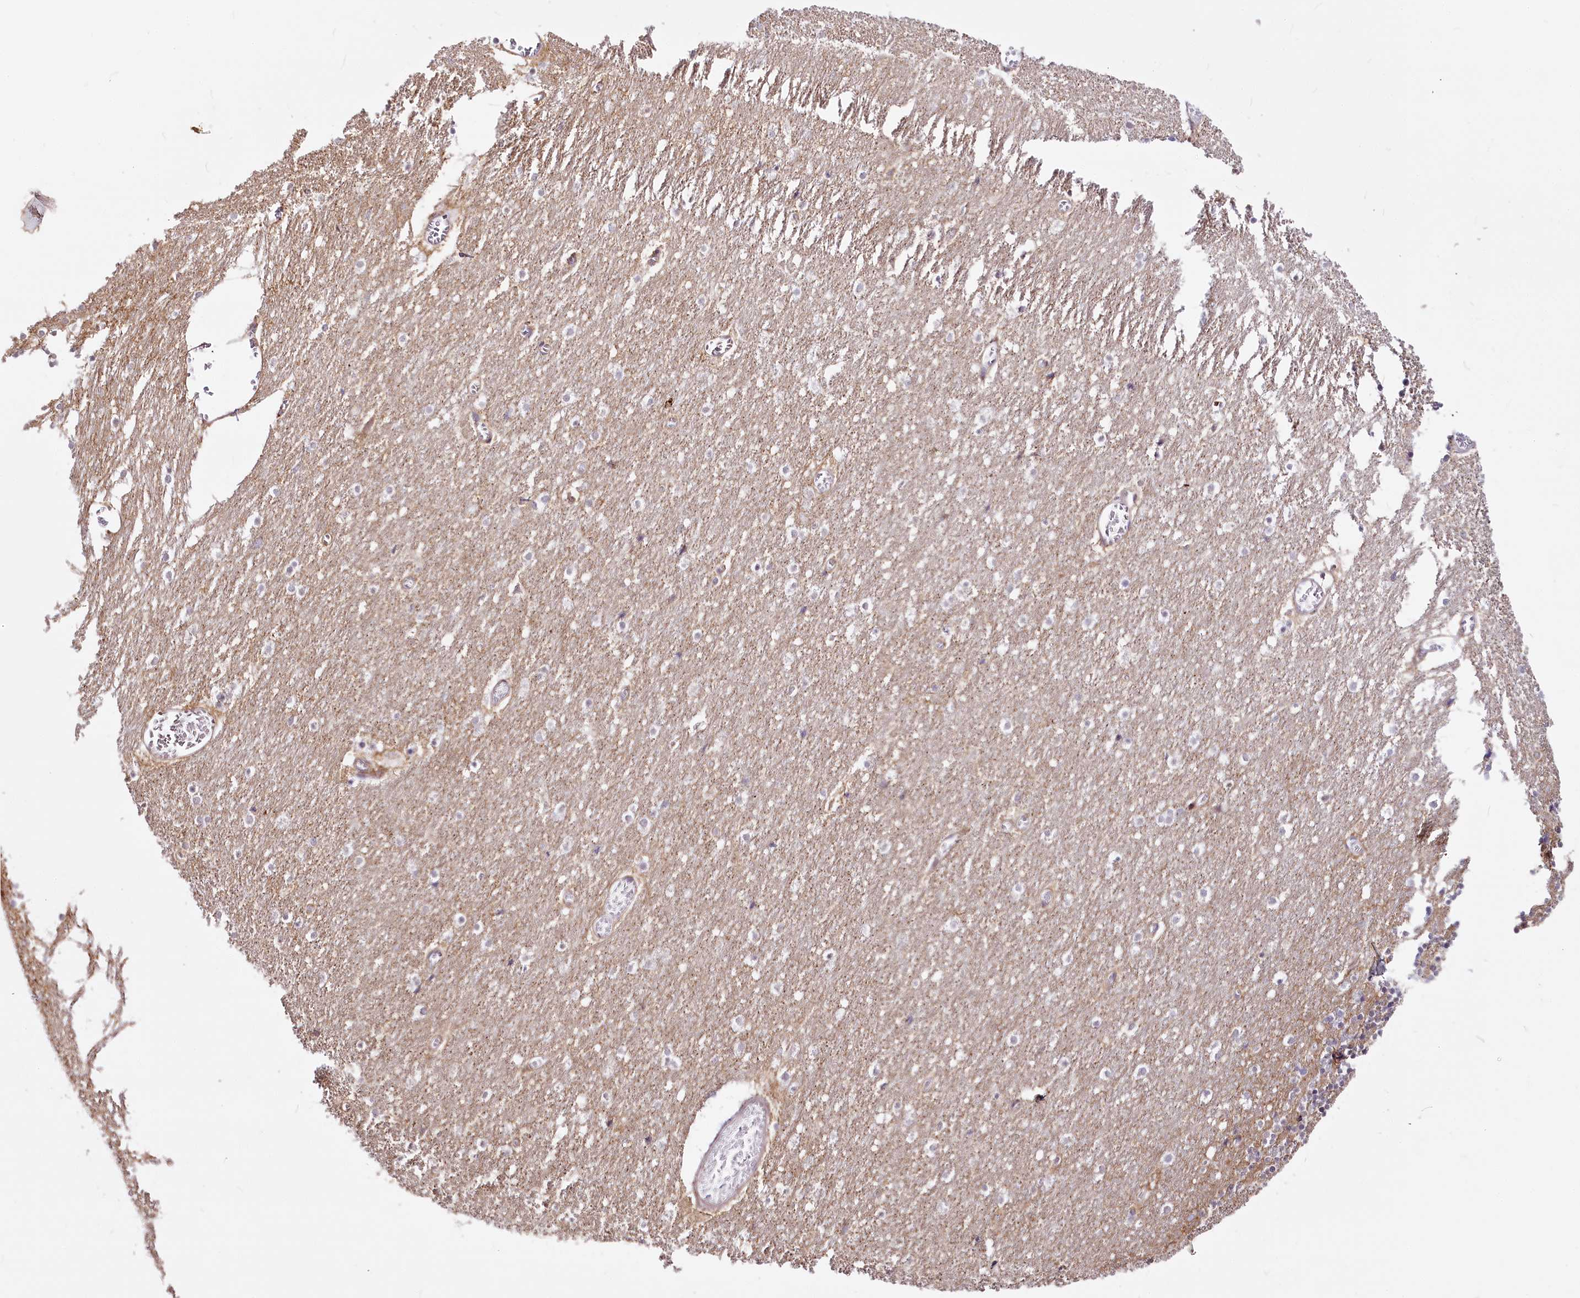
{"staining": {"intensity": "moderate", "quantity": ">75%", "location": "cytoplasmic/membranous"}, "tissue": "cerebellum", "cell_type": "Cells in granular layer", "image_type": "normal", "snomed": [{"axis": "morphology", "description": "Normal tissue, NOS"}, {"axis": "topography", "description": "Cerebellum"}], "caption": "Immunohistochemistry micrograph of unremarkable cerebellum: cerebellum stained using immunohistochemistry (IHC) exhibits medium levels of moderate protein expression localized specifically in the cytoplasmic/membranous of cells in granular layer, appearing as a cytoplasmic/membranous brown color.", "gene": "ZNF226", "patient": {"sex": "female", "age": 28}}